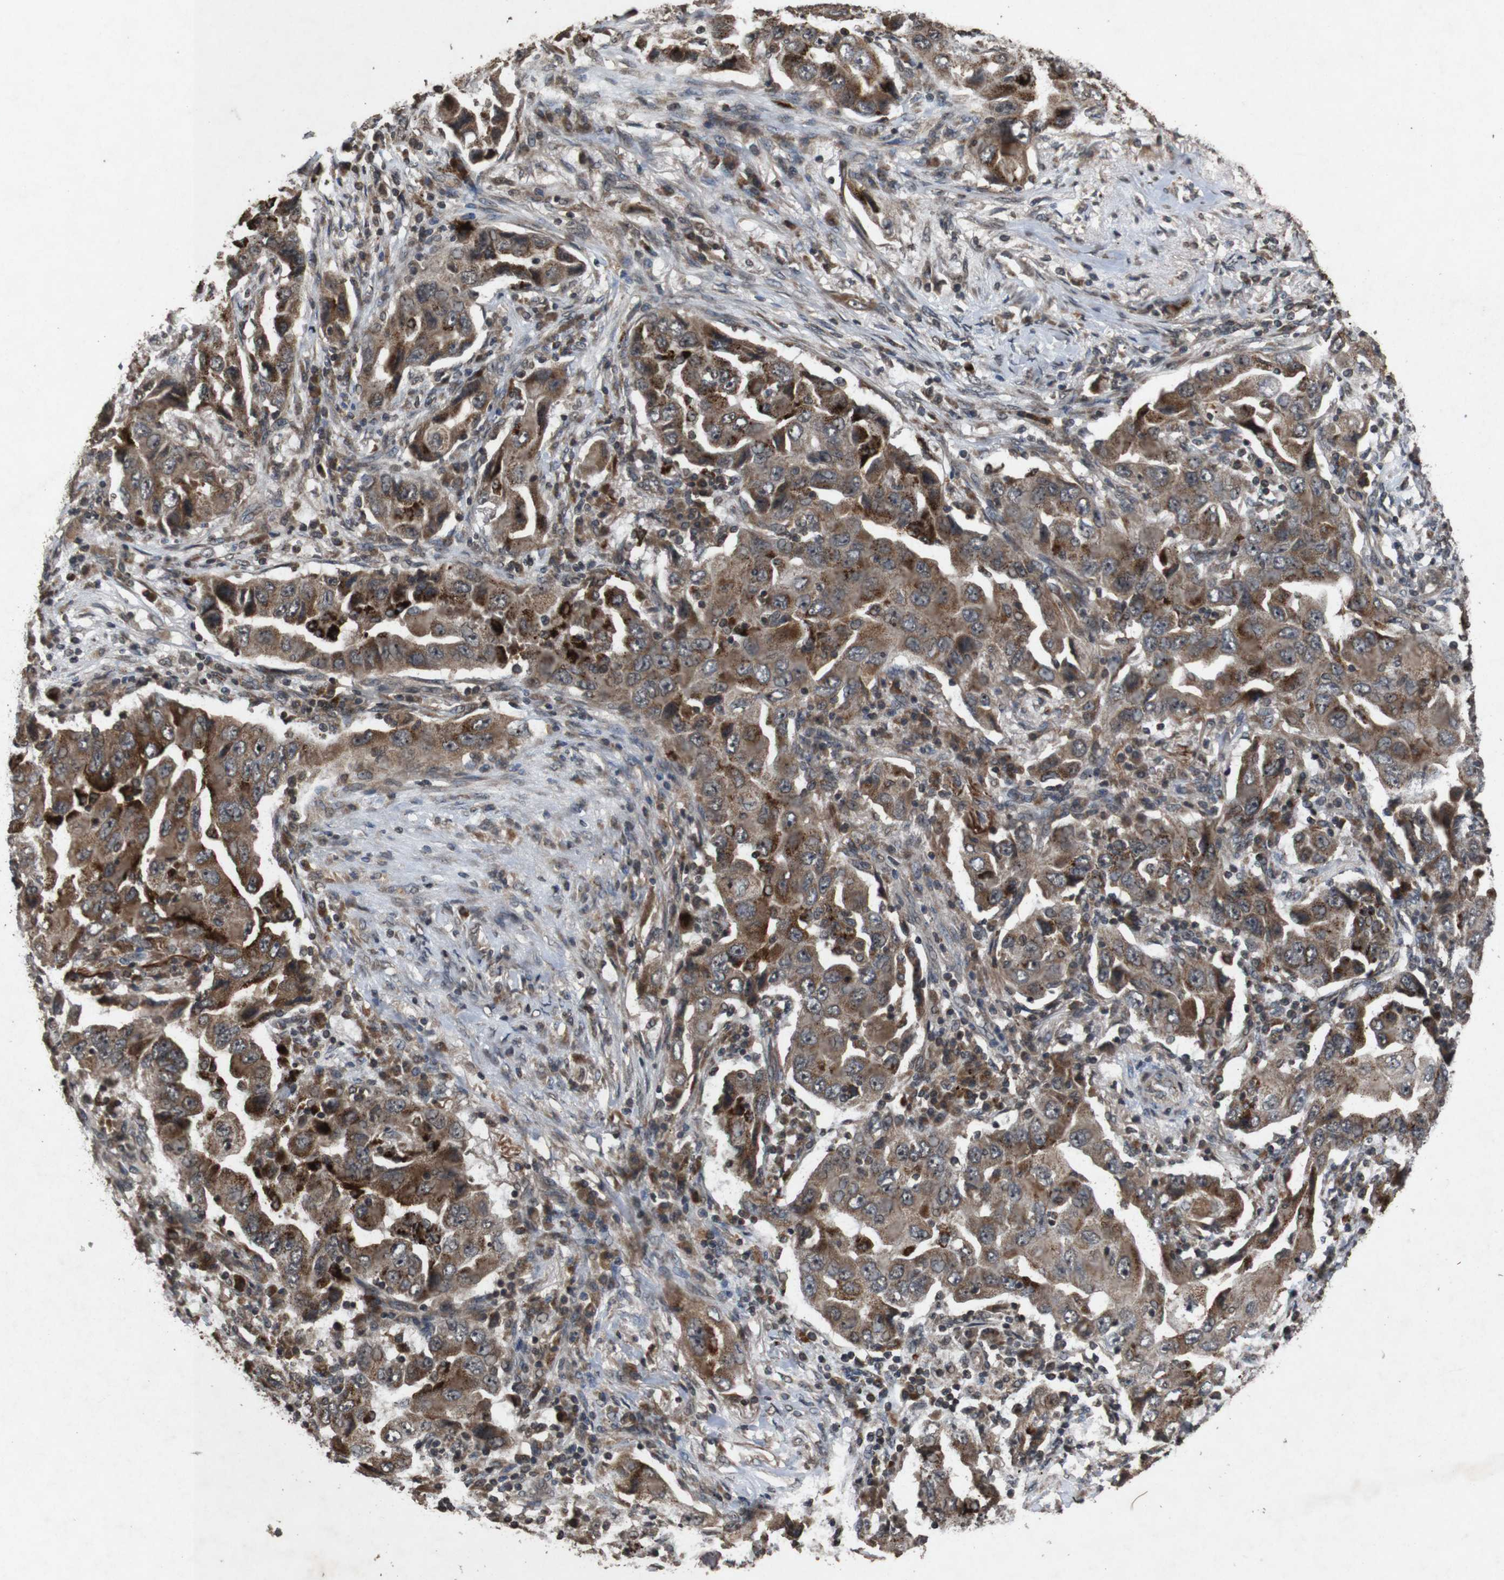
{"staining": {"intensity": "moderate", "quantity": ">75%", "location": "cytoplasmic/membranous"}, "tissue": "lung cancer", "cell_type": "Tumor cells", "image_type": "cancer", "snomed": [{"axis": "morphology", "description": "Adenocarcinoma, NOS"}, {"axis": "topography", "description": "Lung"}], "caption": "Human lung cancer (adenocarcinoma) stained with a brown dye shows moderate cytoplasmic/membranous positive staining in approximately >75% of tumor cells.", "gene": "SORL1", "patient": {"sex": "female", "age": 65}}